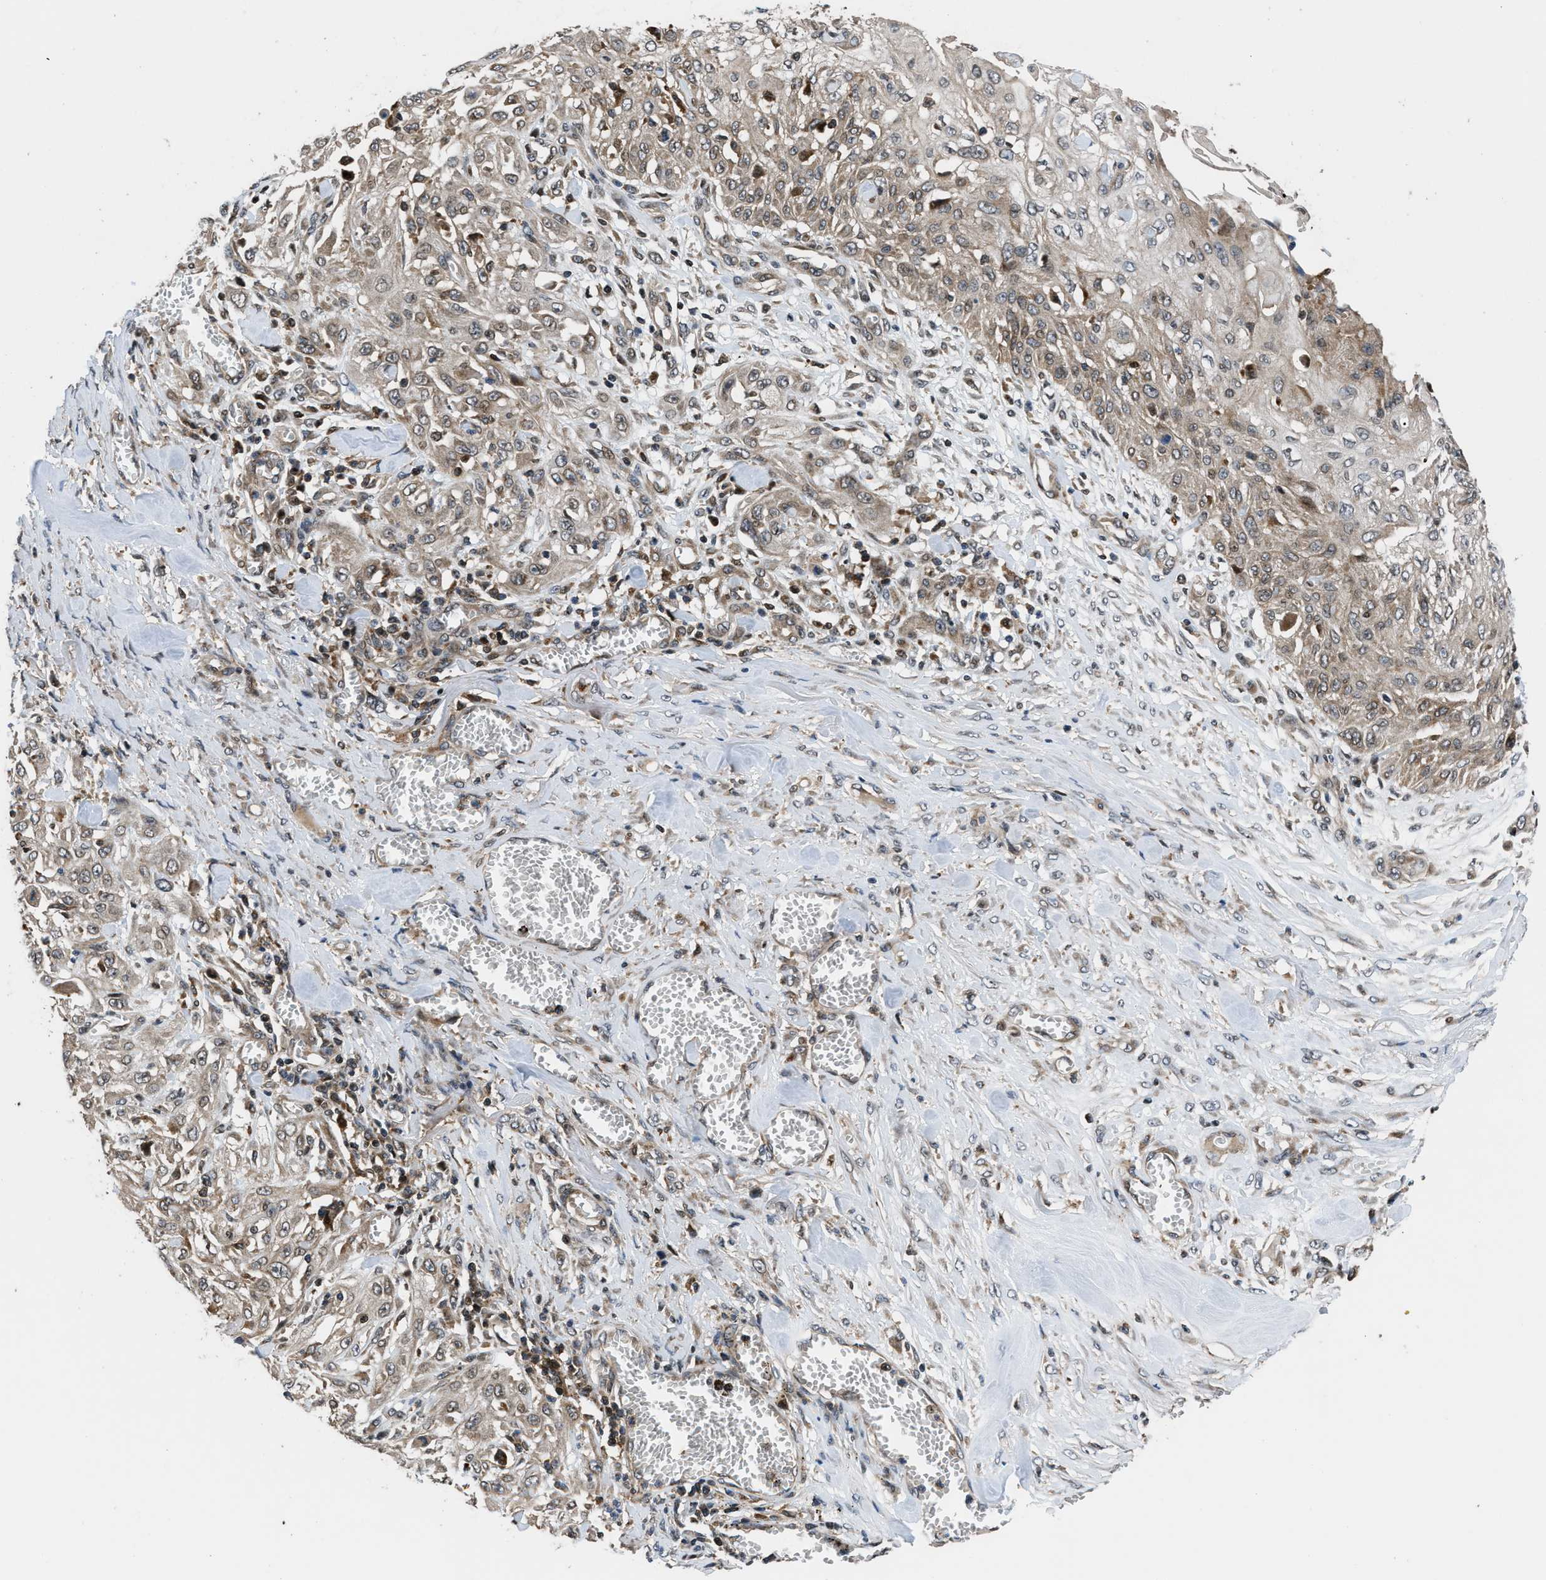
{"staining": {"intensity": "weak", "quantity": ">75%", "location": "cytoplasmic/membranous"}, "tissue": "skin cancer", "cell_type": "Tumor cells", "image_type": "cancer", "snomed": [{"axis": "morphology", "description": "Squamous cell carcinoma, NOS"}, {"axis": "morphology", "description": "Squamous cell carcinoma, metastatic, NOS"}, {"axis": "topography", "description": "Skin"}, {"axis": "topography", "description": "Lymph node"}], "caption": "The histopathology image reveals a brown stain indicating the presence of a protein in the cytoplasmic/membranous of tumor cells in squamous cell carcinoma (skin). Using DAB (brown) and hematoxylin (blue) stains, captured at high magnification using brightfield microscopy.", "gene": "CTBS", "patient": {"sex": "male", "age": 75}}